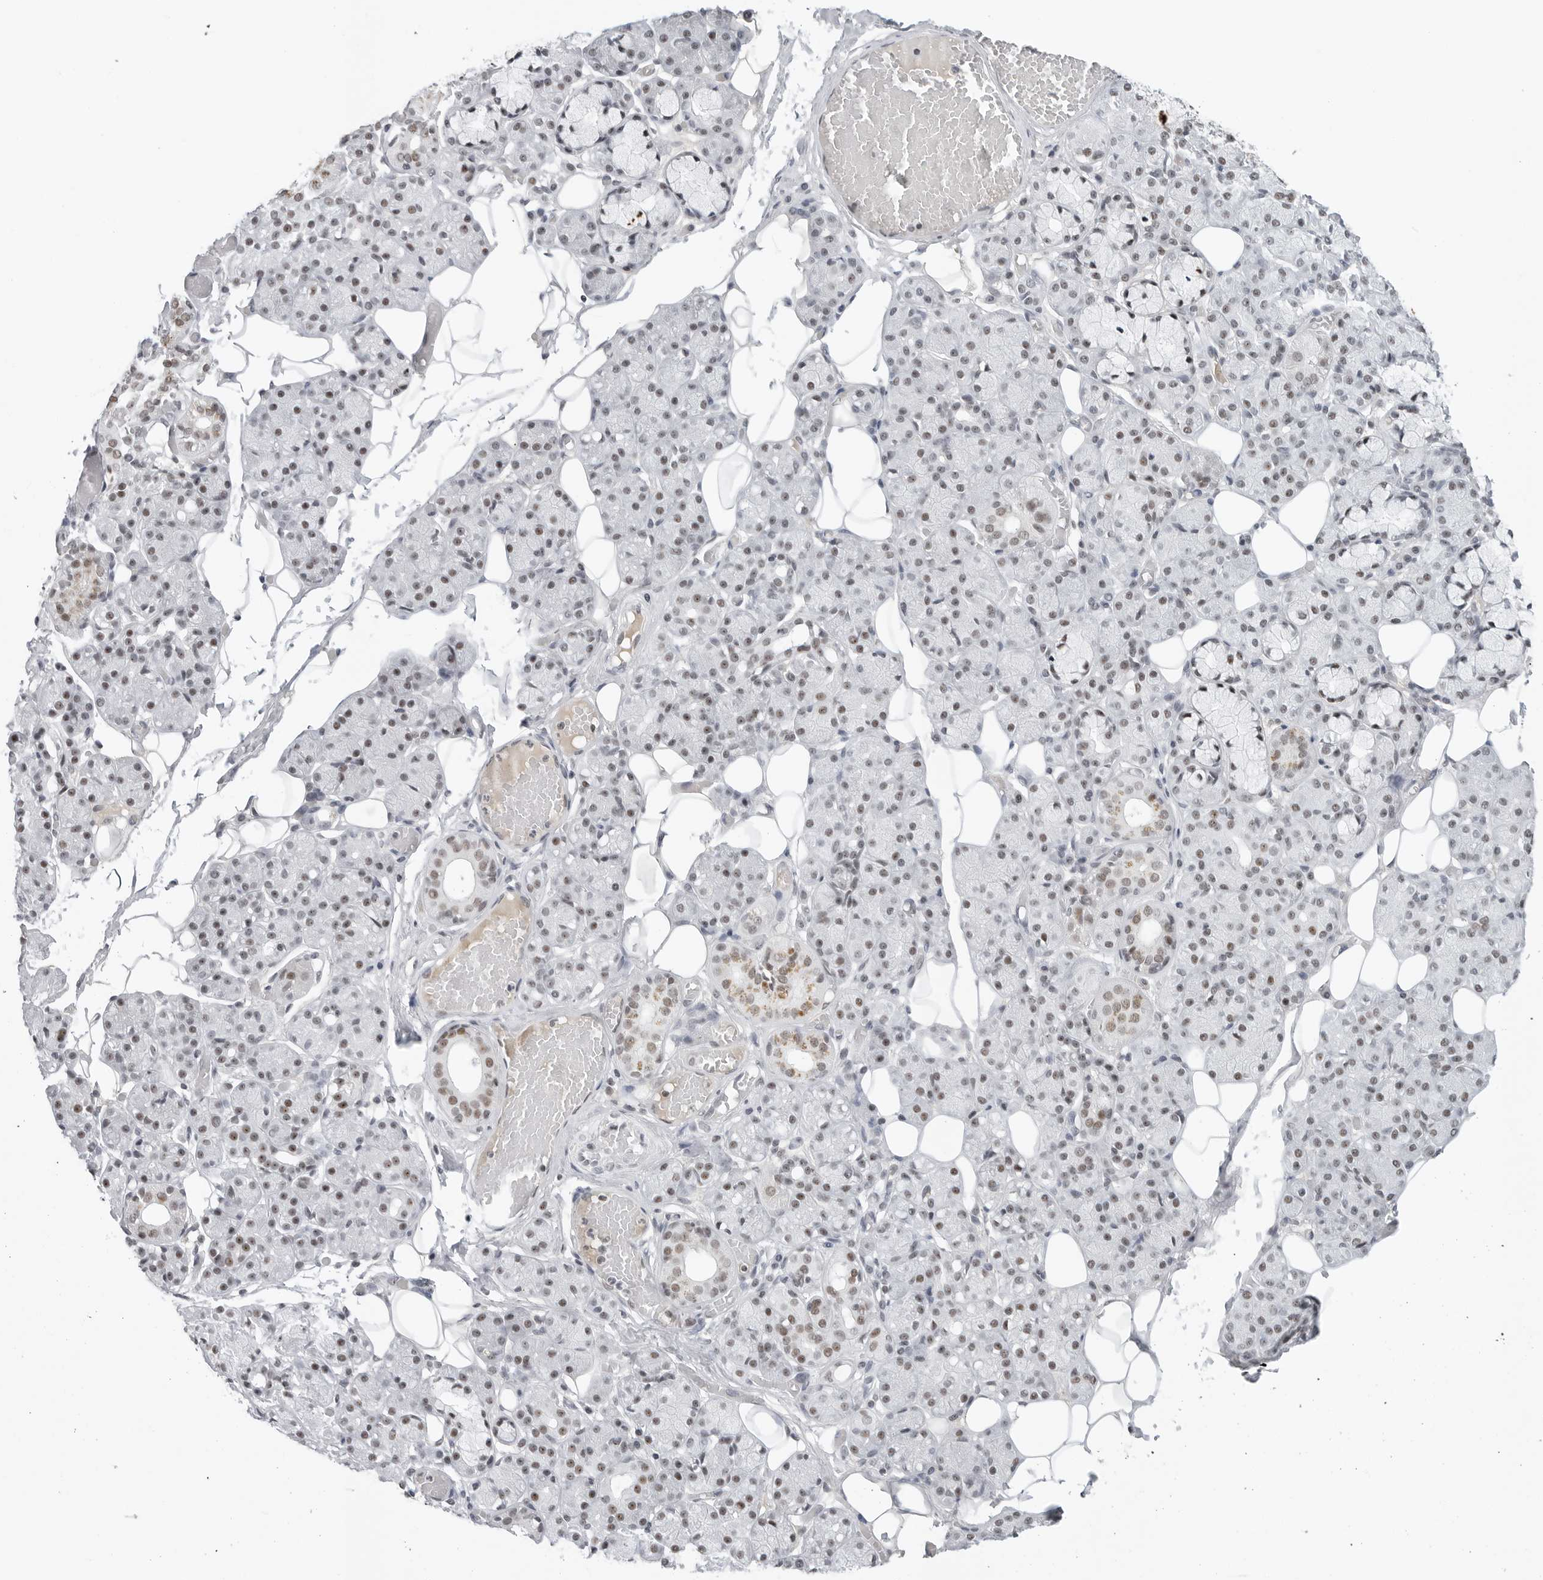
{"staining": {"intensity": "moderate", "quantity": "<25%", "location": "nuclear"}, "tissue": "salivary gland", "cell_type": "Glandular cells", "image_type": "normal", "snomed": [{"axis": "morphology", "description": "Normal tissue, NOS"}, {"axis": "topography", "description": "Salivary gland"}], "caption": "Salivary gland stained with IHC demonstrates moderate nuclear staining in about <25% of glandular cells.", "gene": "WRAP53", "patient": {"sex": "male", "age": 63}}